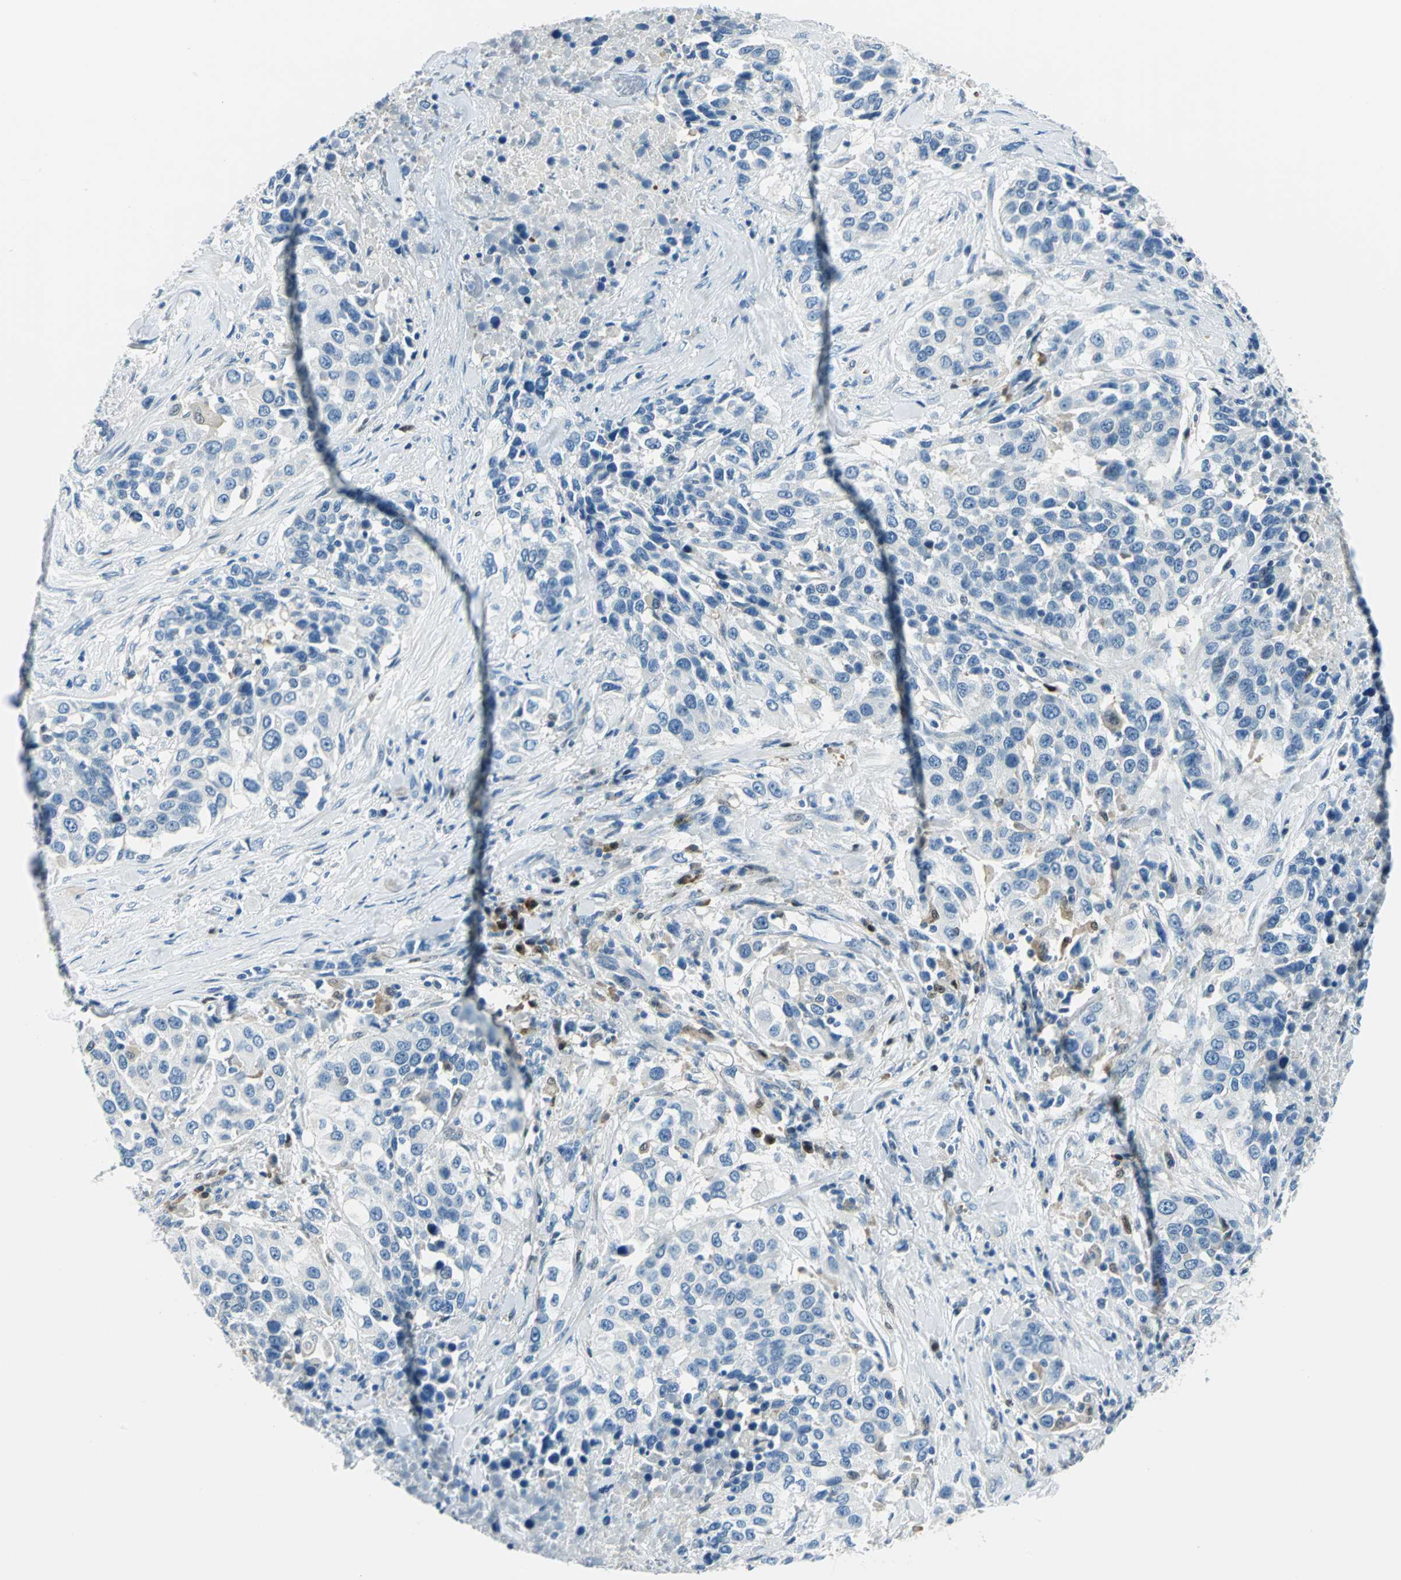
{"staining": {"intensity": "negative", "quantity": "none", "location": "none"}, "tissue": "urothelial cancer", "cell_type": "Tumor cells", "image_type": "cancer", "snomed": [{"axis": "morphology", "description": "Urothelial carcinoma, High grade"}, {"axis": "topography", "description": "Urinary bladder"}], "caption": "A high-resolution photomicrograph shows IHC staining of urothelial cancer, which exhibits no significant expression in tumor cells.", "gene": "AKR1A1", "patient": {"sex": "female", "age": 80}}